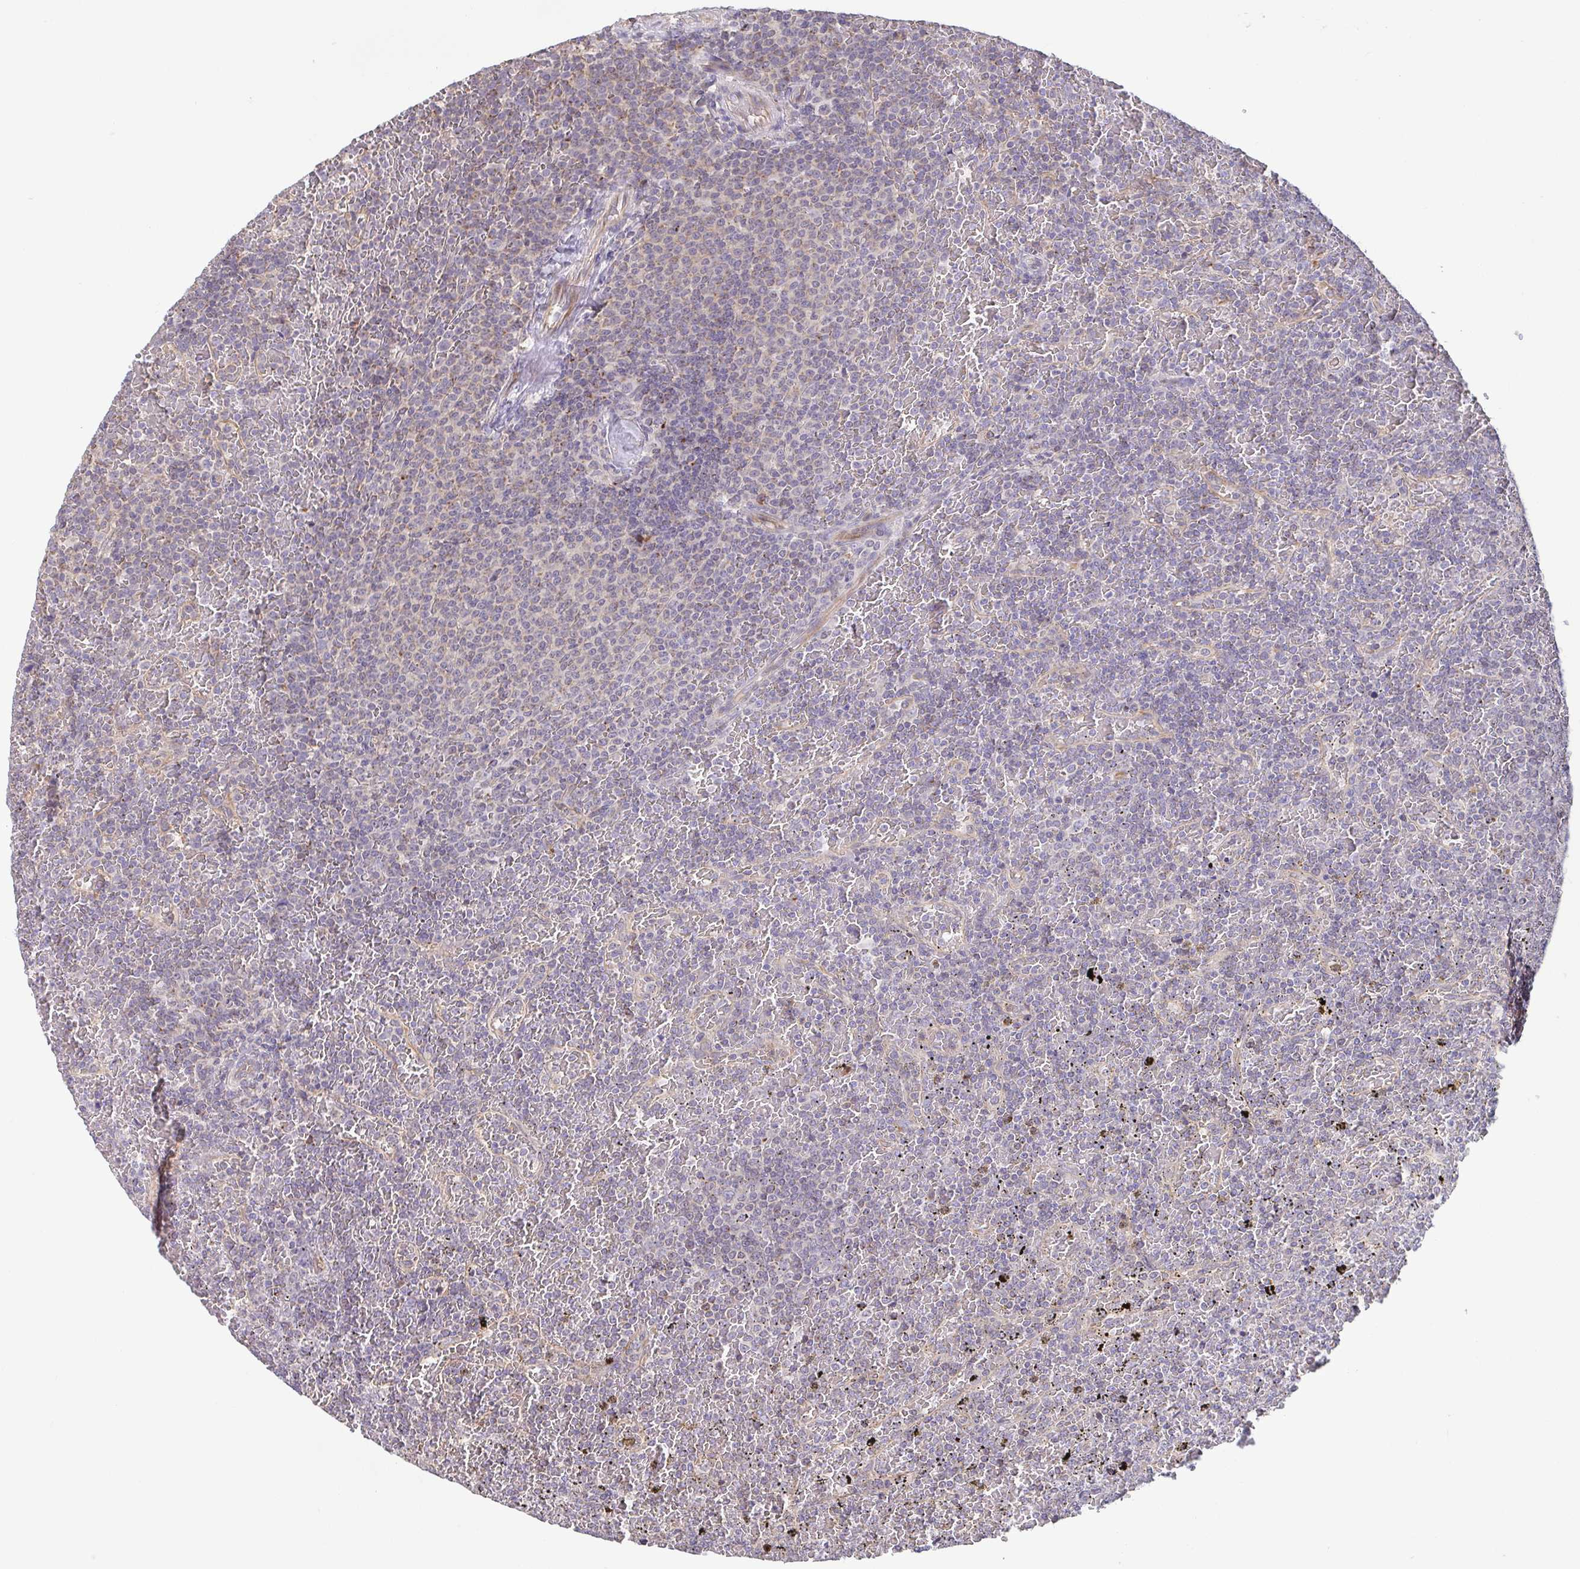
{"staining": {"intensity": "negative", "quantity": "none", "location": "none"}, "tissue": "lymphoma", "cell_type": "Tumor cells", "image_type": "cancer", "snomed": [{"axis": "morphology", "description": "Malignant lymphoma, non-Hodgkin's type, Low grade"}, {"axis": "topography", "description": "Spleen"}], "caption": "A micrograph of lymphoma stained for a protein exhibits no brown staining in tumor cells.", "gene": "OSBPL7", "patient": {"sex": "female", "age": 77}}